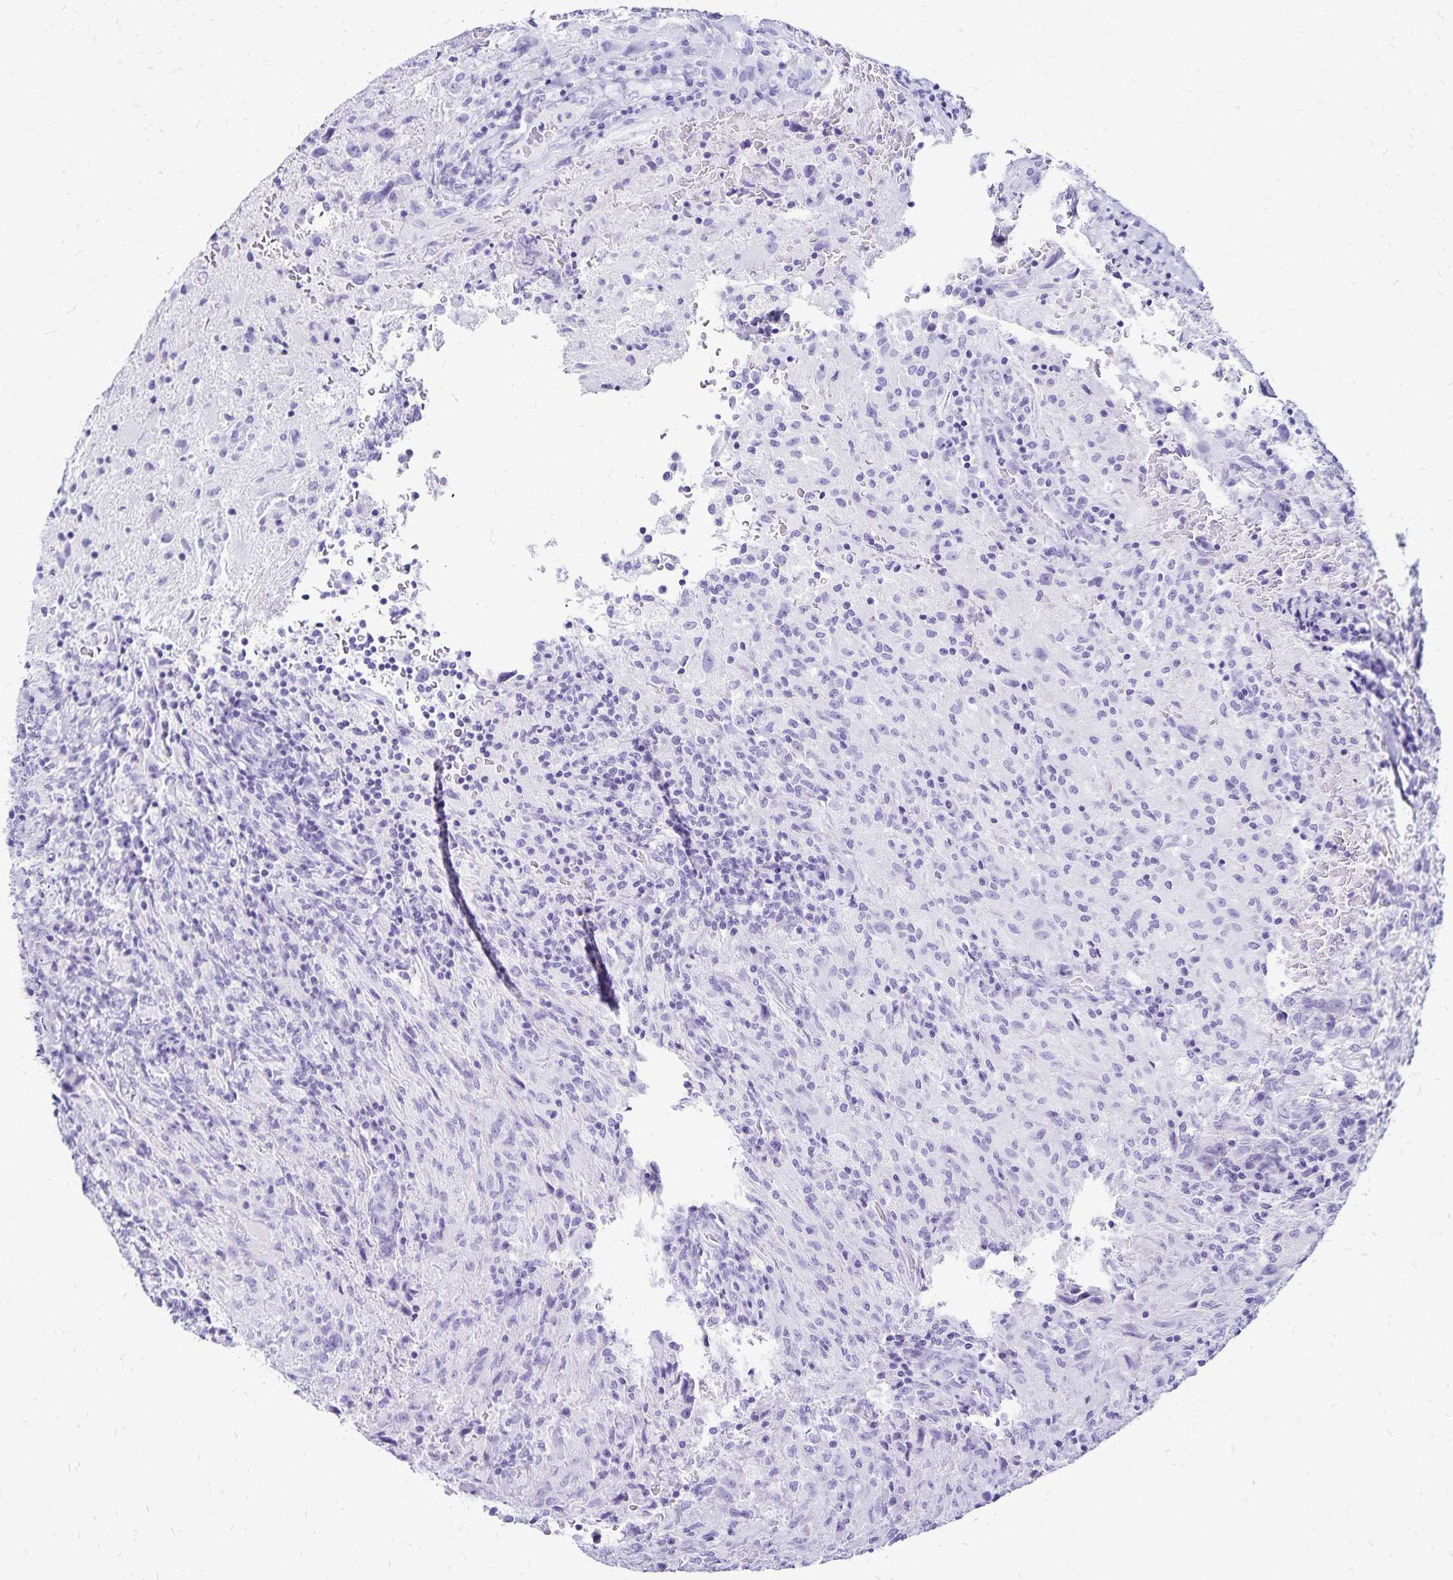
{"staining": {"intensity": "negative", "quantity": "none", "location": "none"}, "tissue": "glioma", "cell_type": "Tumor cells", "image_type": "cancer", "snomed": [{"axis": "morphology", "description": "Glioma, malignant, High grade"}, {"axis": "topography", "description": "Brain"}], "caption": "A histopathology image of glioma stained for a protein shows no brown staining in tumor cells.", "gene": "LIN28B", "patient": {"sex": "male", "age": 68}}